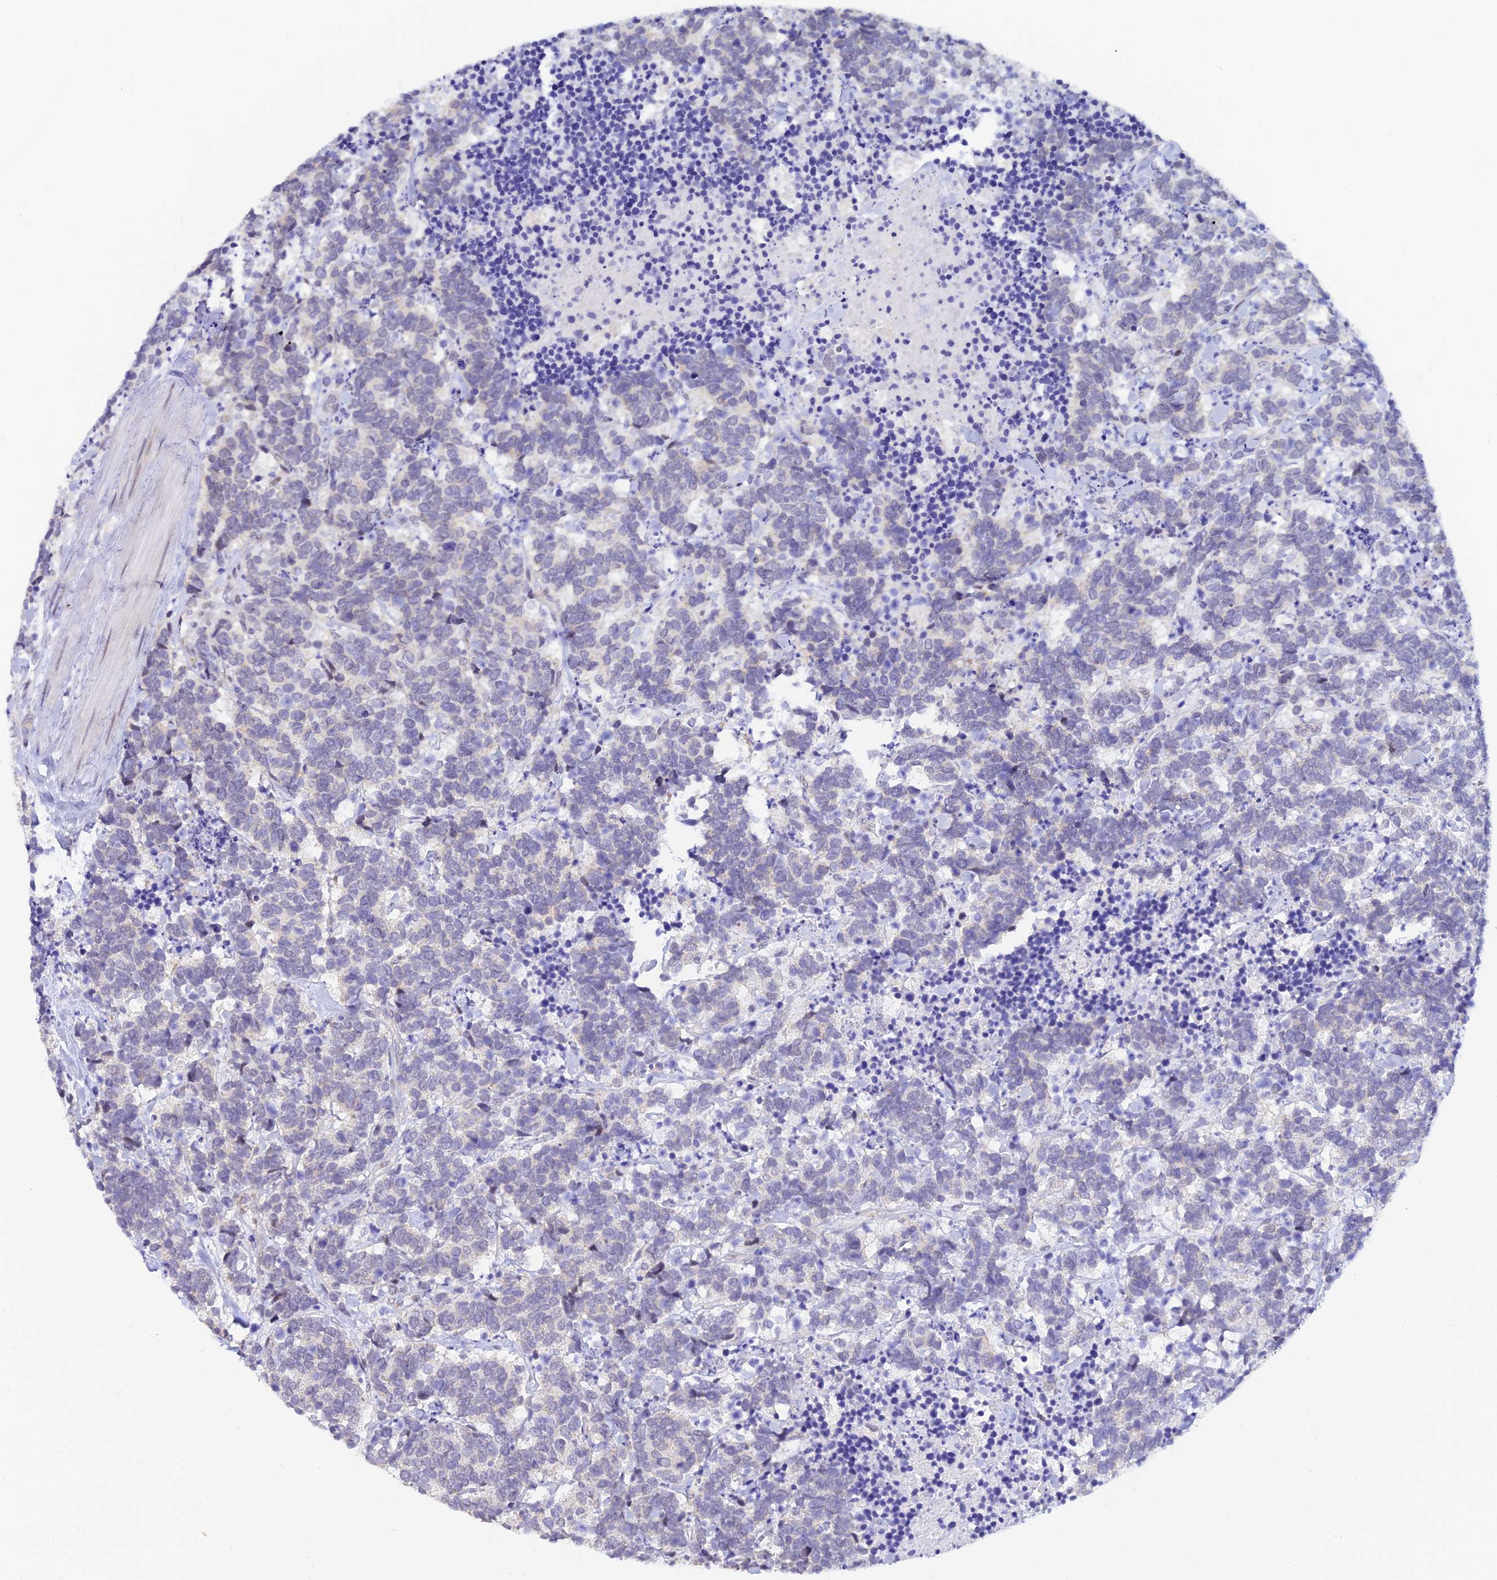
{"staining": {"intensity": "negative", "quantity": "none", "location": "none"}, "tissue": "carcinoid", "cell_type": "Tumor cells", "image_type": "cancer", "snomed": [{"axis": "morphology", "description": "Carcinoma, NOS"}, {"axis": "morphology", "description": "Carcinoid, malignant, NOS"}, {"axis": "topography", "description": "Prostate"}], "caption": "Malignant carcinoid was stained to show a protein in brown. There is no significant staining in tumor cells.", "gene": "INKA1", "patient": {"sex": "male", "age": 57}}